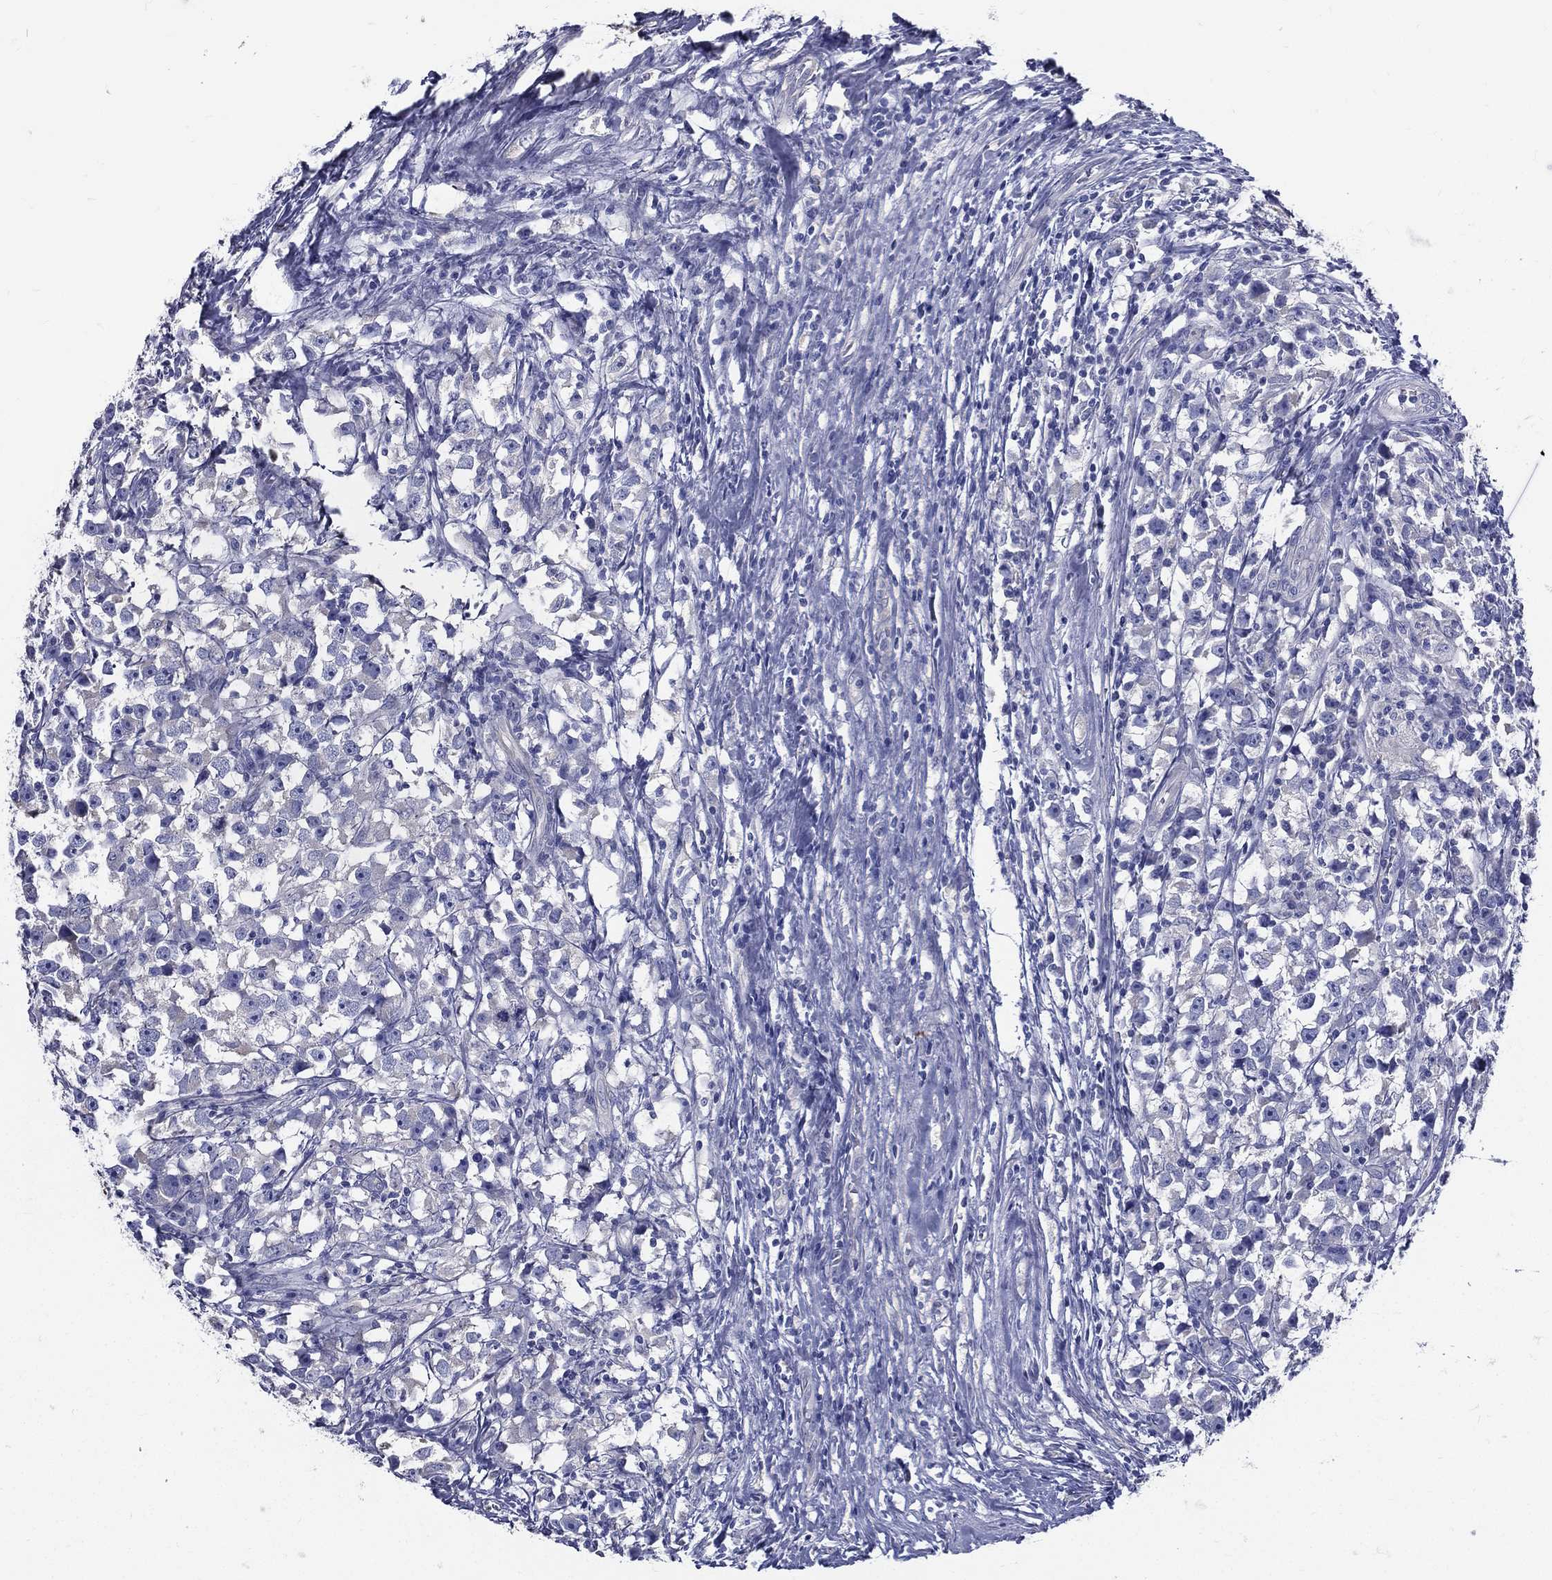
{"staining": {"intensity": "negative", "quantity": "none", "location": "none"}, "tissue": "testis cancer", "cell_type": "Tumor cells", "image_type": "cancer", "snomed": [{"axis": "morphology", "description": "Seminoma, NOS"}, {"axis": "topography", "description": "Testis"}], "caption": "Immunohistochemical staining of human testis cancer (seminoma) shows no significant expression in tumor cells.", "gene": "DPYS", "patient": {"sex": "male", "age": 33}}